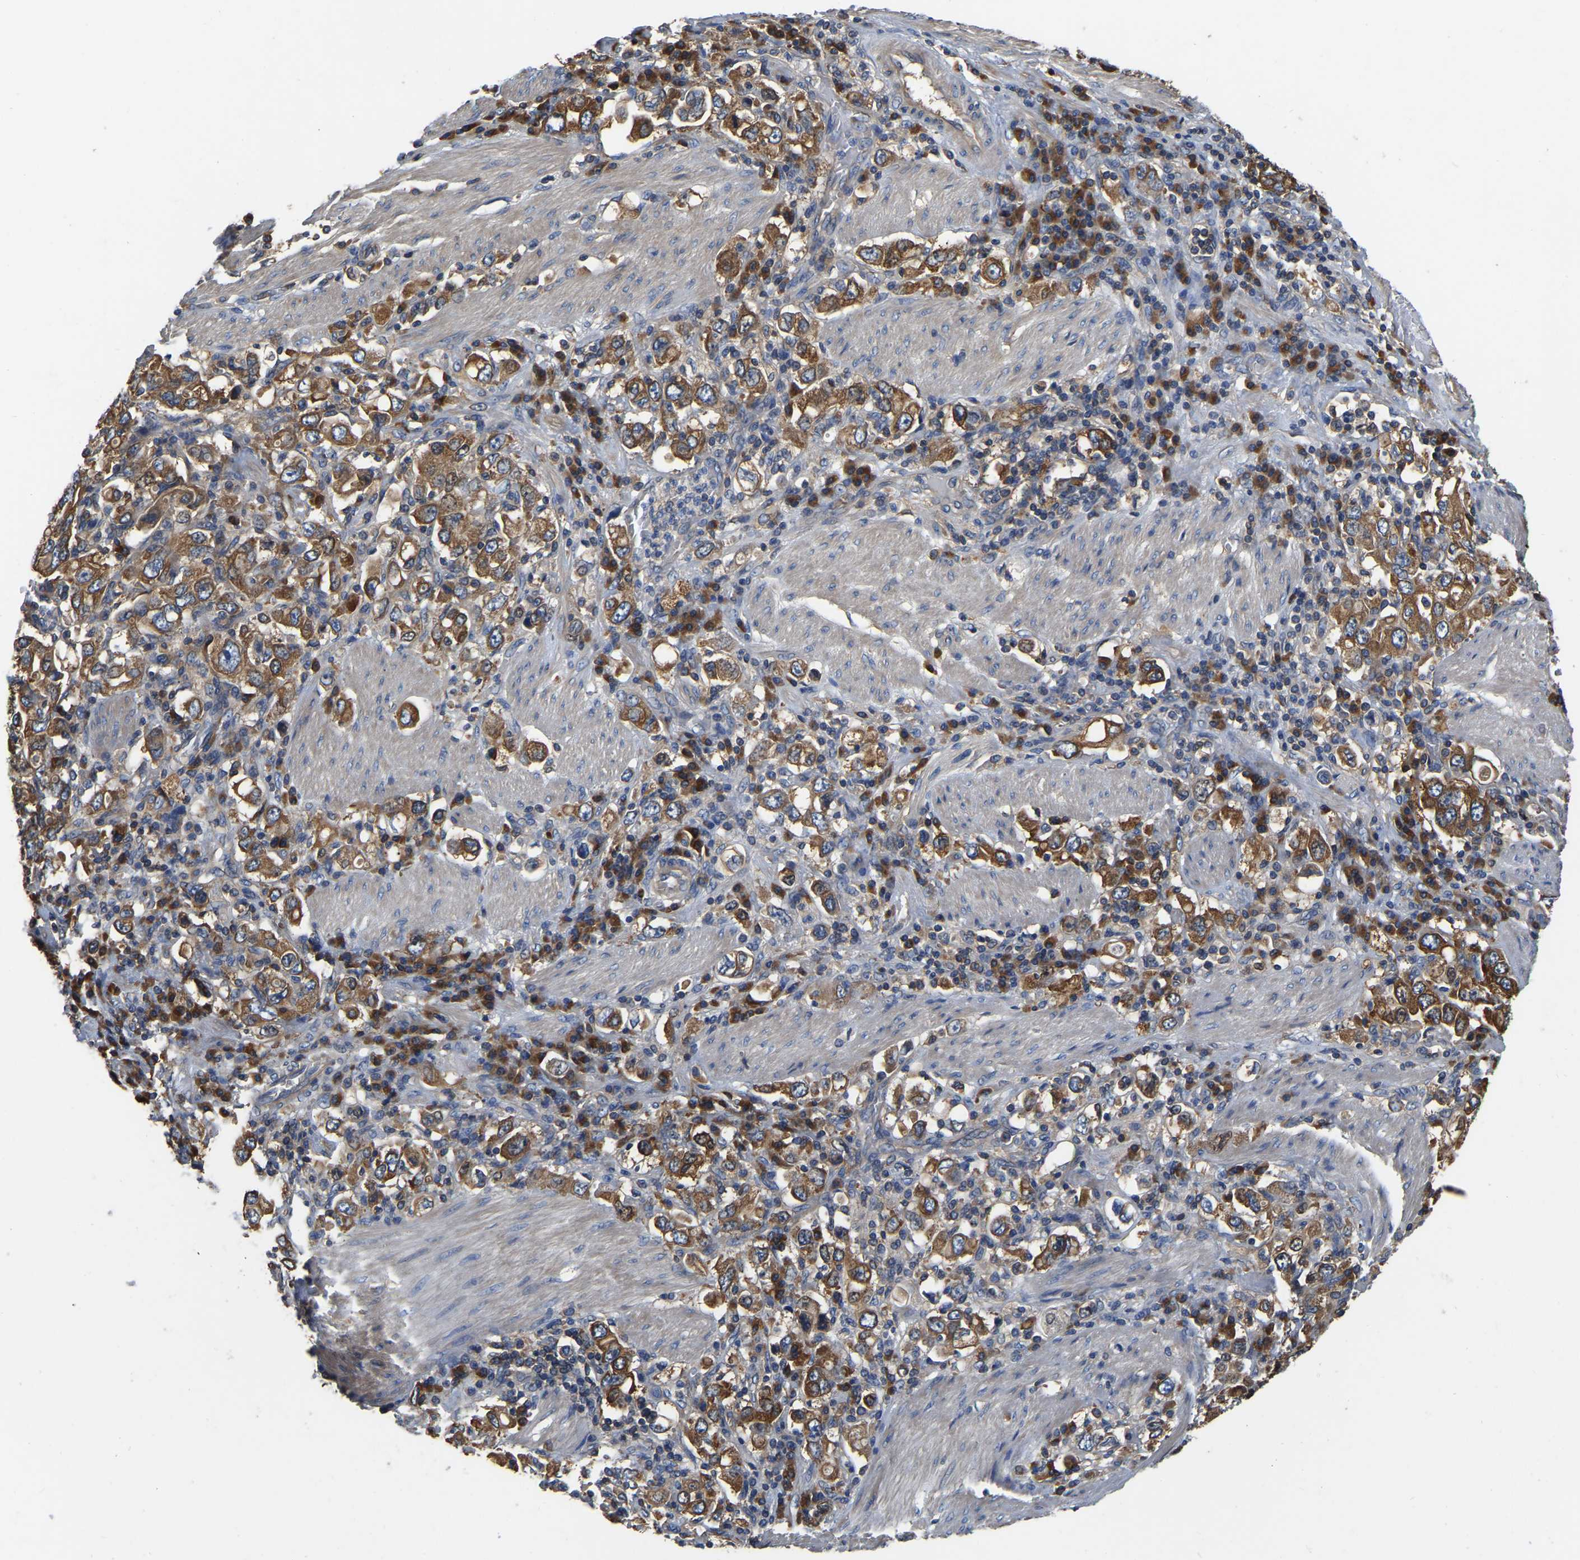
{"staining": {"intensity": "moderate", "quantity": ">75%", "location": "cytoplasmic/membranous"}, "tissue": "stomach cancer", "cell_type": "Tumor cells", "image_type": "cancer", "snomed": [{"axis": "morphology", "description": "Adenocarcinoma, NOS"}, {"axis": "topography", "description": "Stomach, upper"}], "caption": "Stomach adenocarcinoma stained with DAB (3,3'-diaminobenzidine) IHC displays medium levels of moderate cytoplasmic/membranous positivity in approximately >75% of tumor cells. Ihc stains the protein of interest in brown and the nuclei are stained blue.", "gene": "GARS1", "patient": {"sex": "male", "age": 62}}